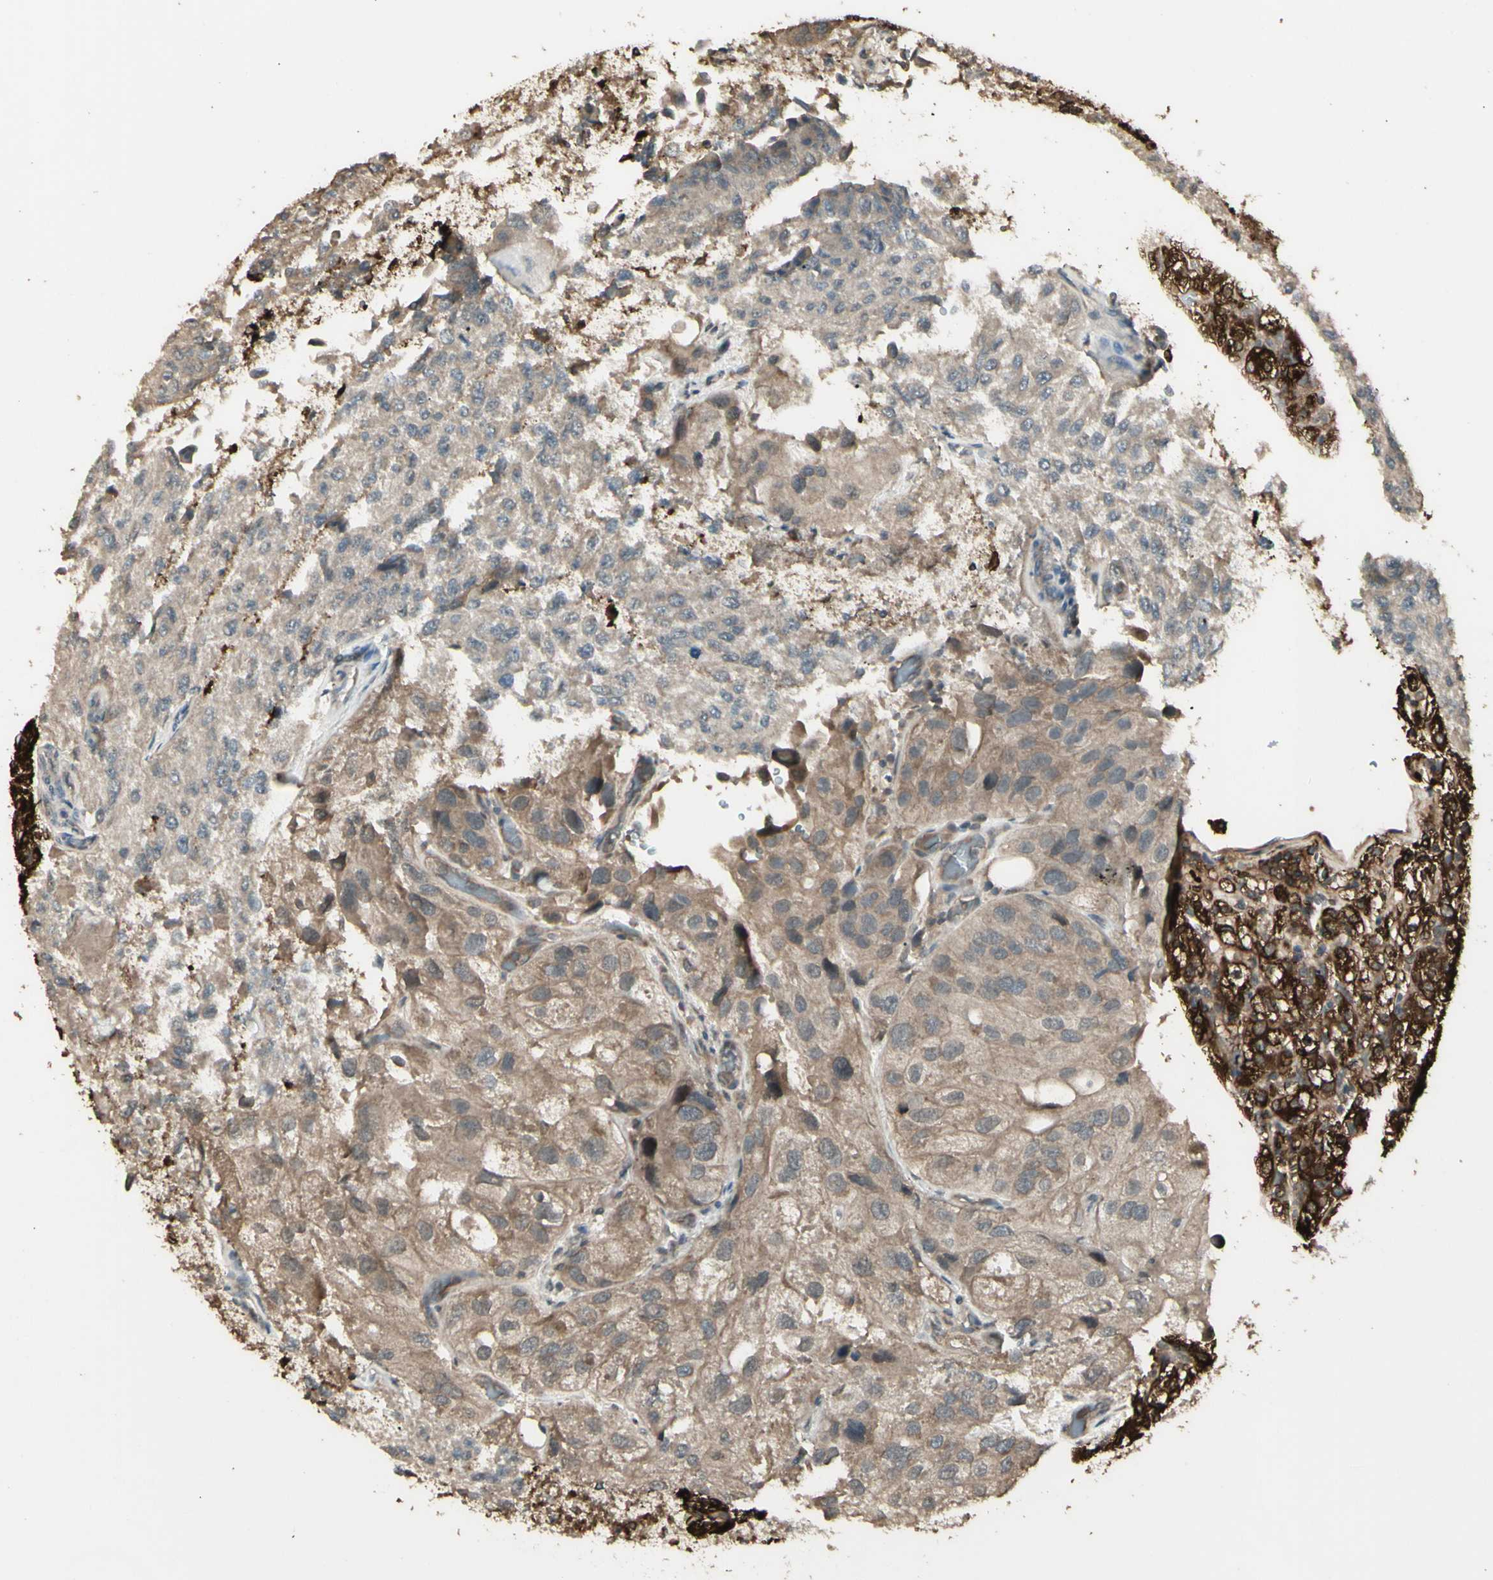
{"staining": {"intensity": "strong", "quantity": ">75%", "location": "cytoplasmic/membranous"}, "tissue": "renal cancer", "cell_type": "Tumor cells", "image_type": "cancer", "snomed": [{"axis": "morphology", "description": "Normal tissue, NOS"}, {"axis": "morphology", "description": "Adenocarcinoma, NOS"}, {"axis": "topography", "description": "Kidney"}], "caption": "Protein staining of adenocarcinoma (renal) tissue shows strong cytoplasmic/membranous positivity in approximately >75% of tumor cells. The staining was performed using DAB, with brown indicating positive protein expression. Nuclei are stained blue with hematoxylin.", "gene": "GNAS", "patient": {"sex": "female", "age": 72}}